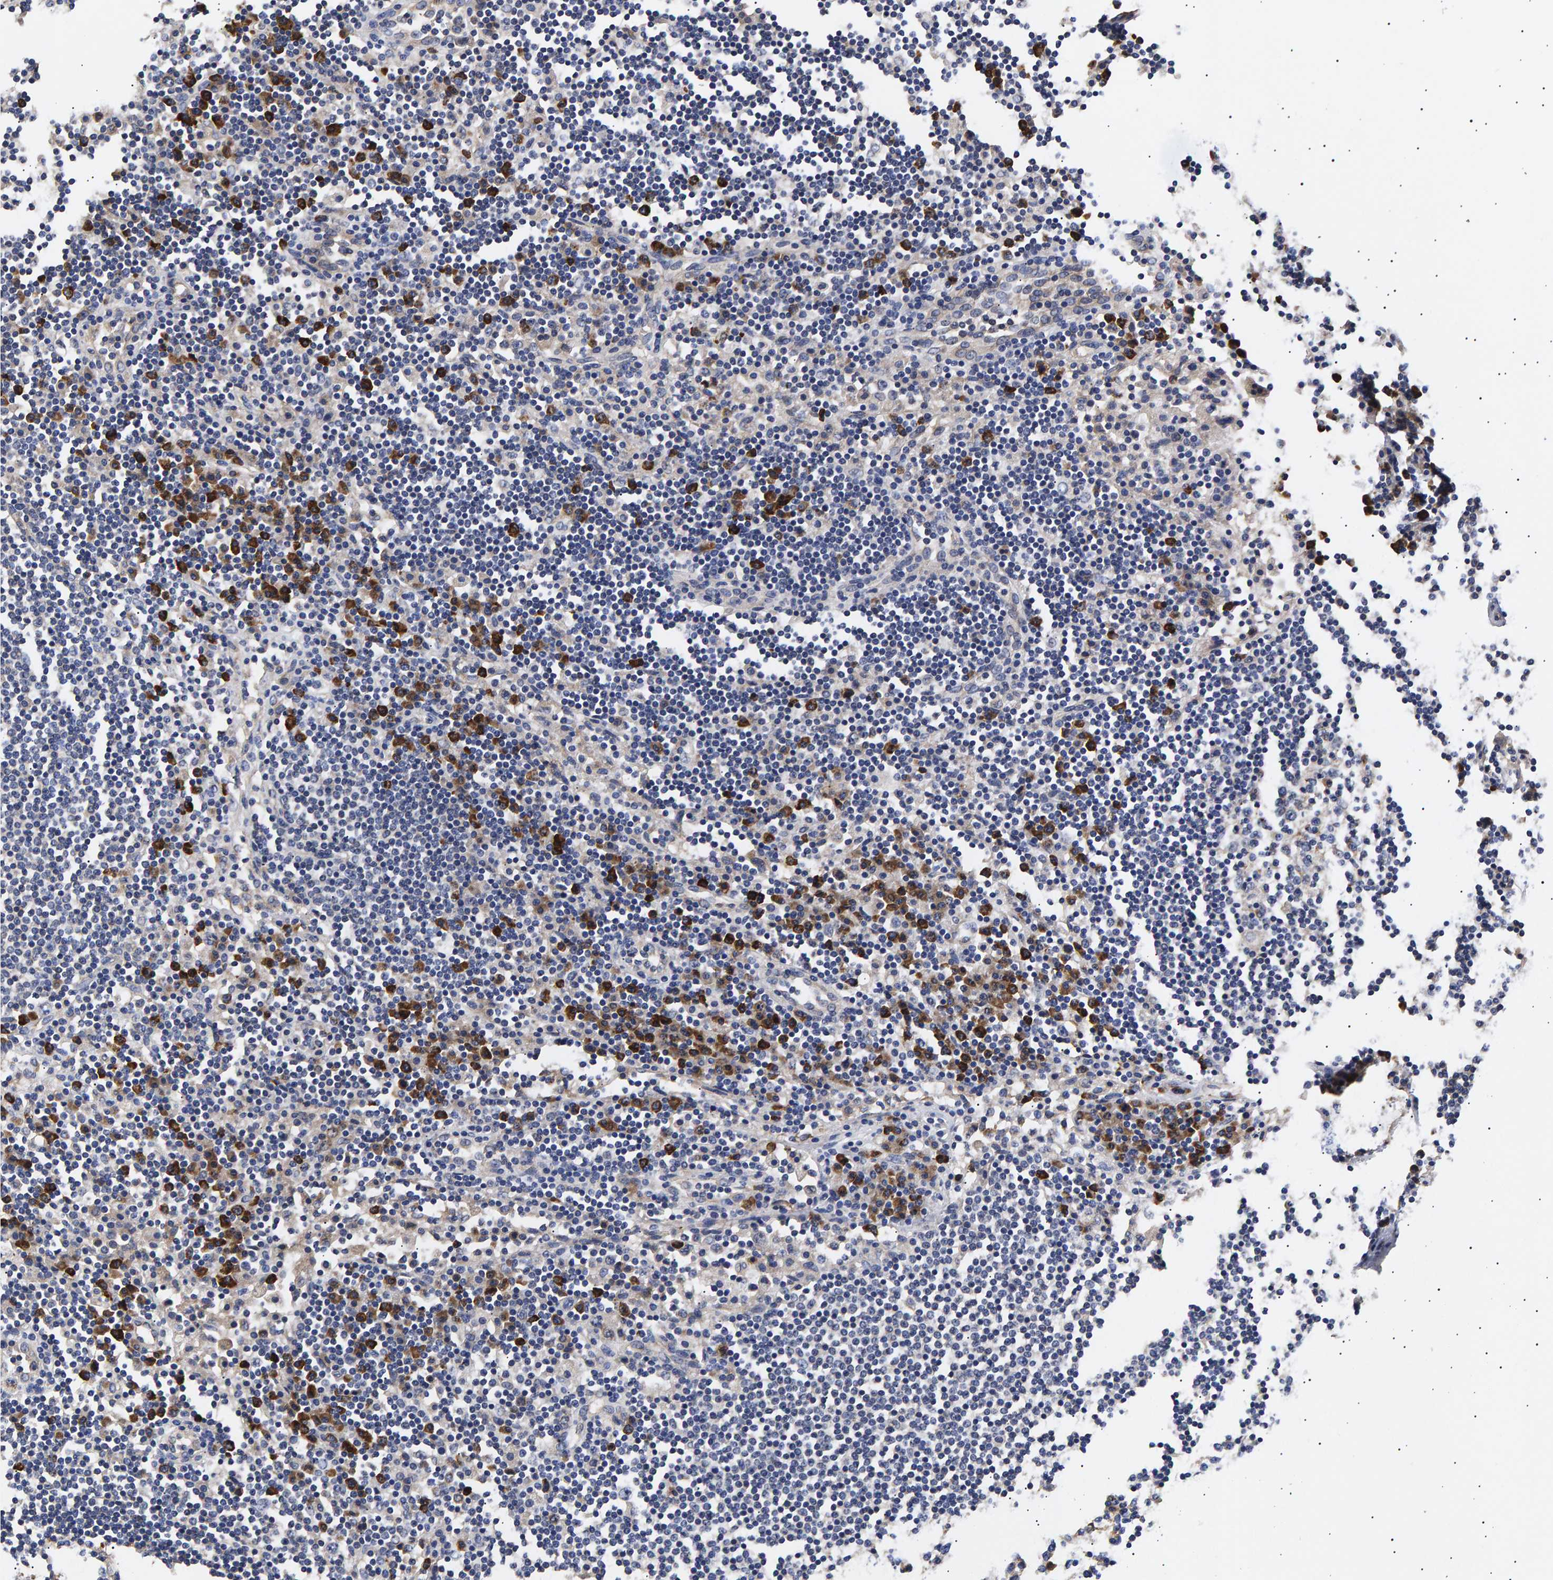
{"staining": {"intensity": "negative", "quantity": "none", "location": "none"}, "tissue": "lymph node", "cell_type": "Germinal center cells", "image_type": "normal", "snomed": [{"axis": "morphology", "description": "Normal tissue, NOS"}, {"axis": "topography", "description": "Lymph node"}], "caption": "Germinal center cells are negative for brown protein staining in normal lymph node. (DAB (3,3'-diaminobenzidine) immunohistochemistry (IHC), high magnification).", "gene": "ANKRD40", "patient": {"sex": "female", "age": 53}}